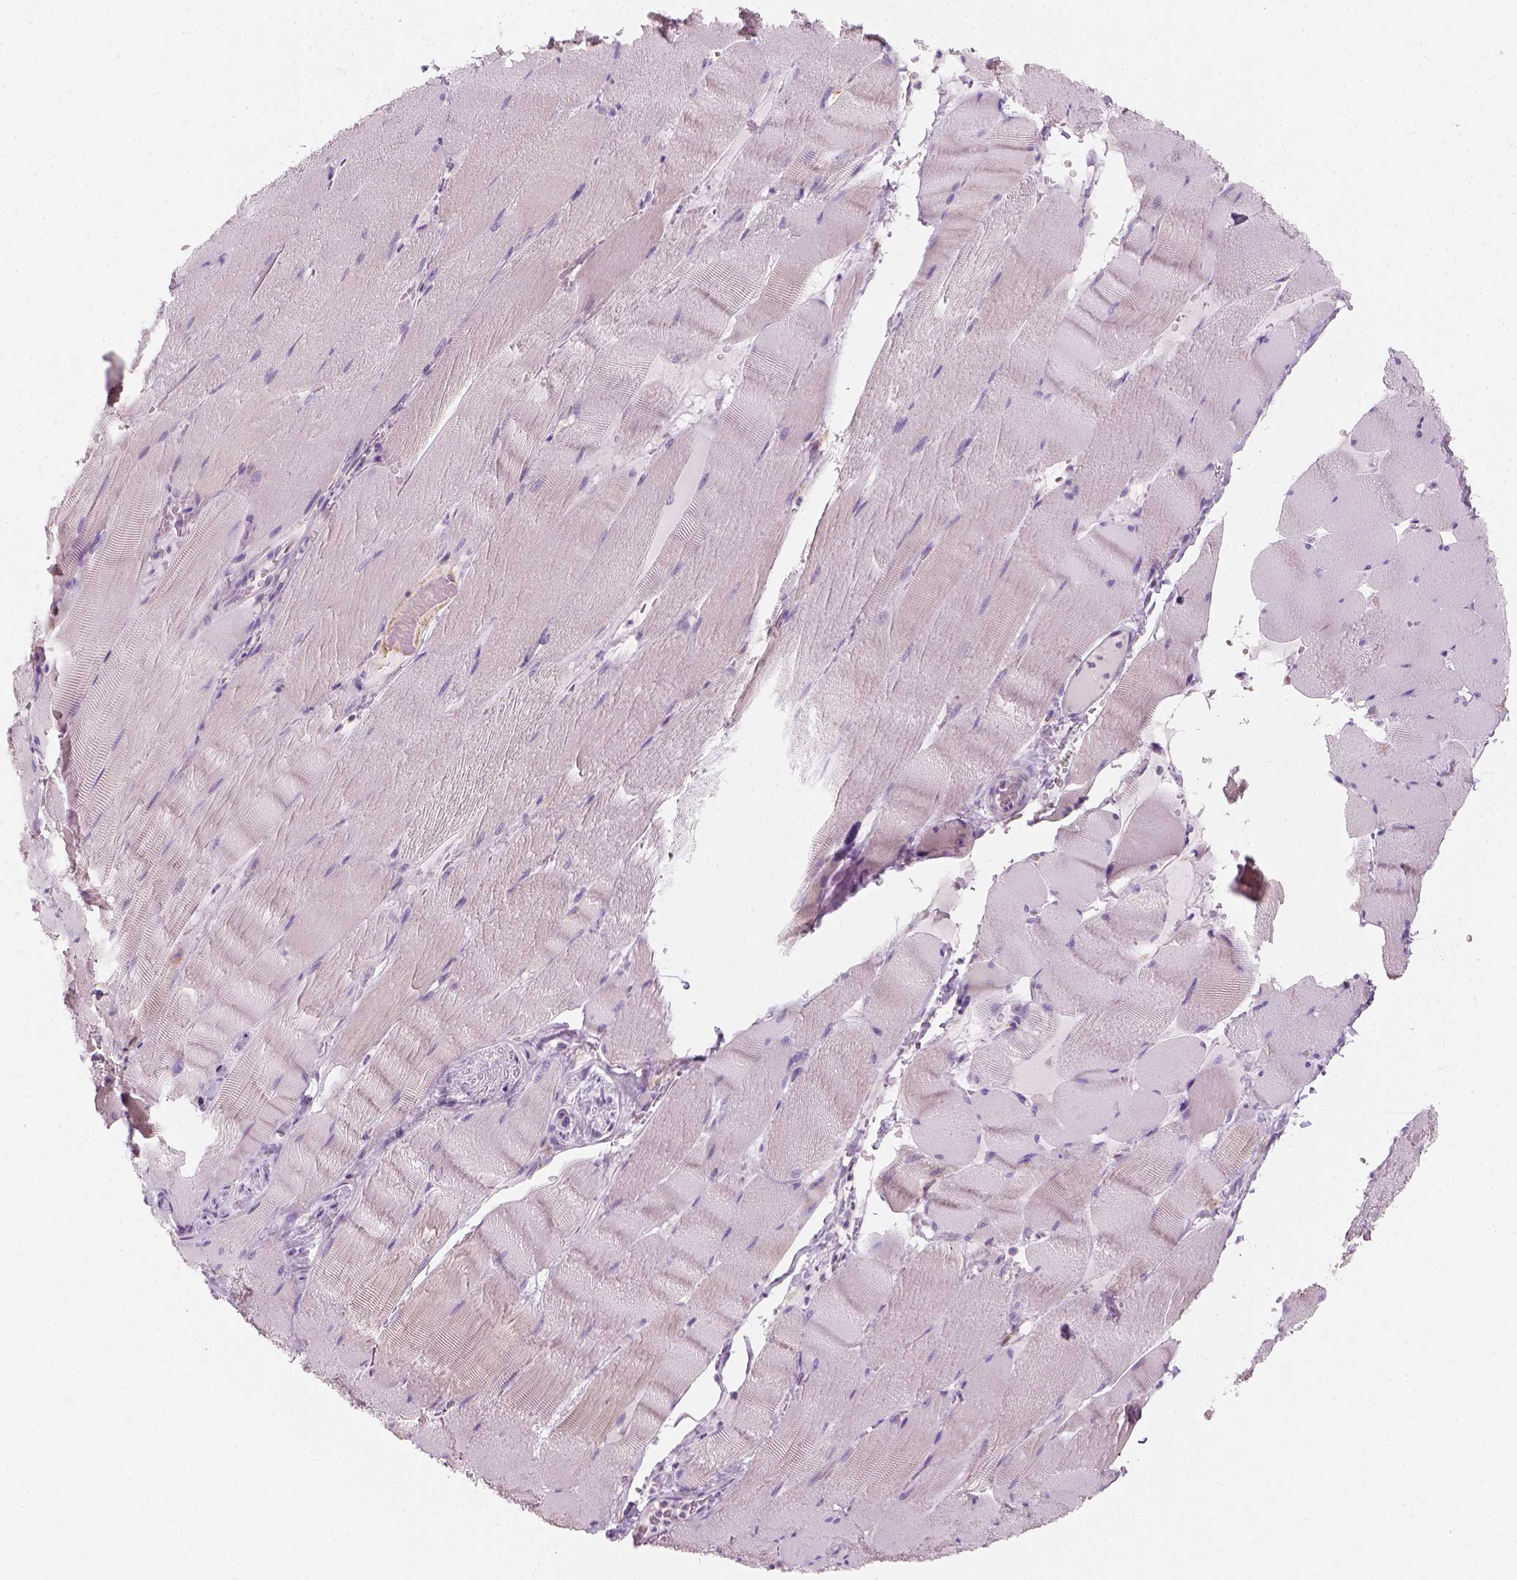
{"staining": {"intensity": "negative", "quantity": "none", "location": "none"}, "tissue": "skeletal muscle", "cell_type": "Myocytes", "image_type": "normal", "snomed": [{"axis": "morphology", "description": "Normal tissue, NOS"}, {"axis": "topography", "description": "Skeletal muscle"}], "caption": "IHC histopathology image of benign skeletal muscle stained for a protein (brown), which displays no staining in myocytes. (DAB immunohistochemistry (IHC) visualized using brightfield microscopy, high magnification).", "gene": "AWAT2", "patient": {"sex": "male", "age": 56}}